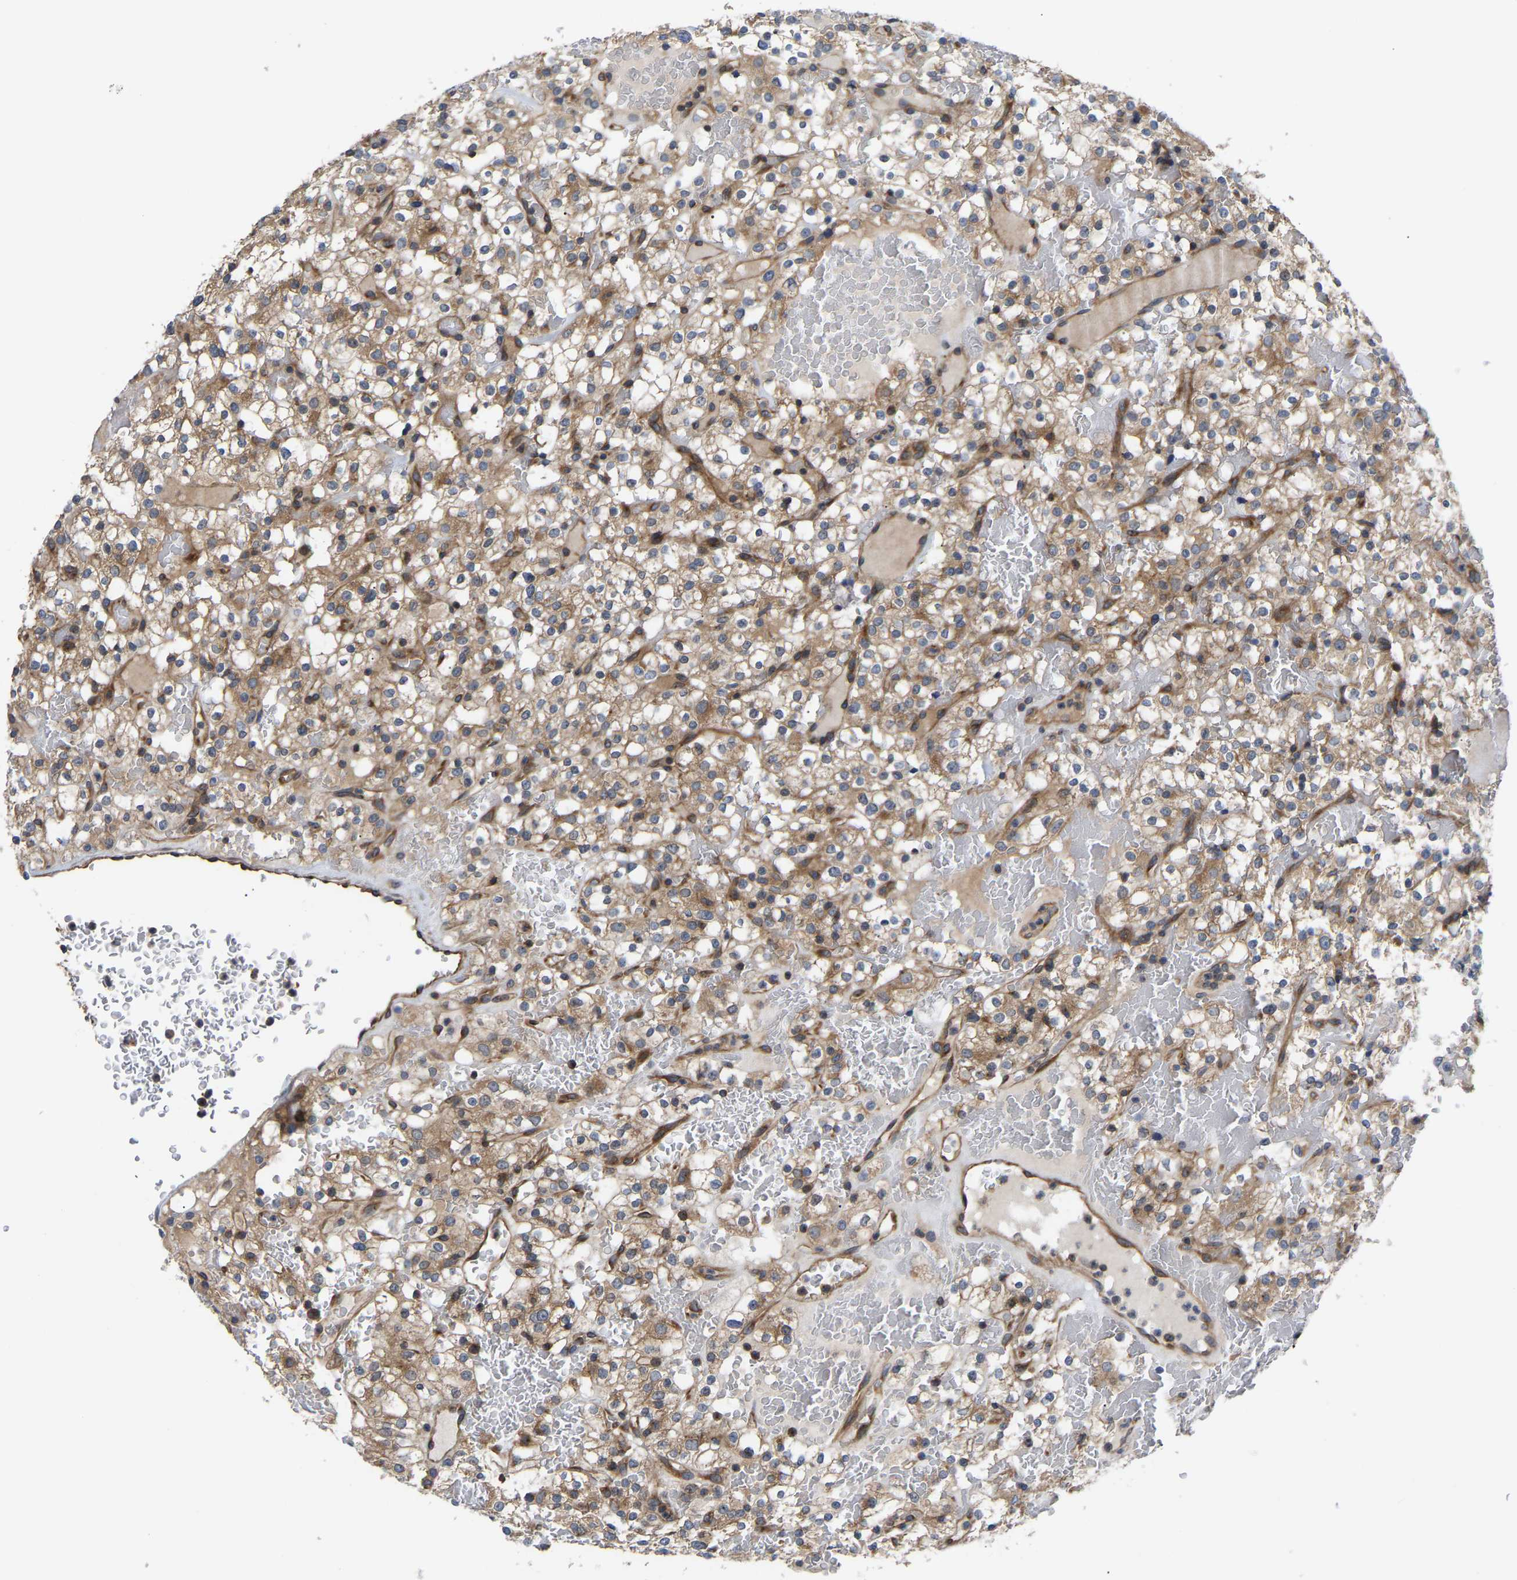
{"staining": {"intensity": "moderate", "quantity": ">75%", "location": "cytoplasmic/membranous"}, "tissue": "renal cancer", "cell_type": "Tumor cells", "image_type": "cancer", "snomed": [{"axis": "morphology", "description": "Normal tissue, NOS"}, {"axis": "morphology", "description": "Adenocarcinoma, NOS"}, {"axis": "topography", "description": "Kidney"}], "caption": "Adenocarcinoma (renal) stained for a protein demonstrates moderate cytoplasmic/membranous positivity in tumor cells.", "gene": "LAPTM4B", "patient": {"sex": "female", "age": 72}}